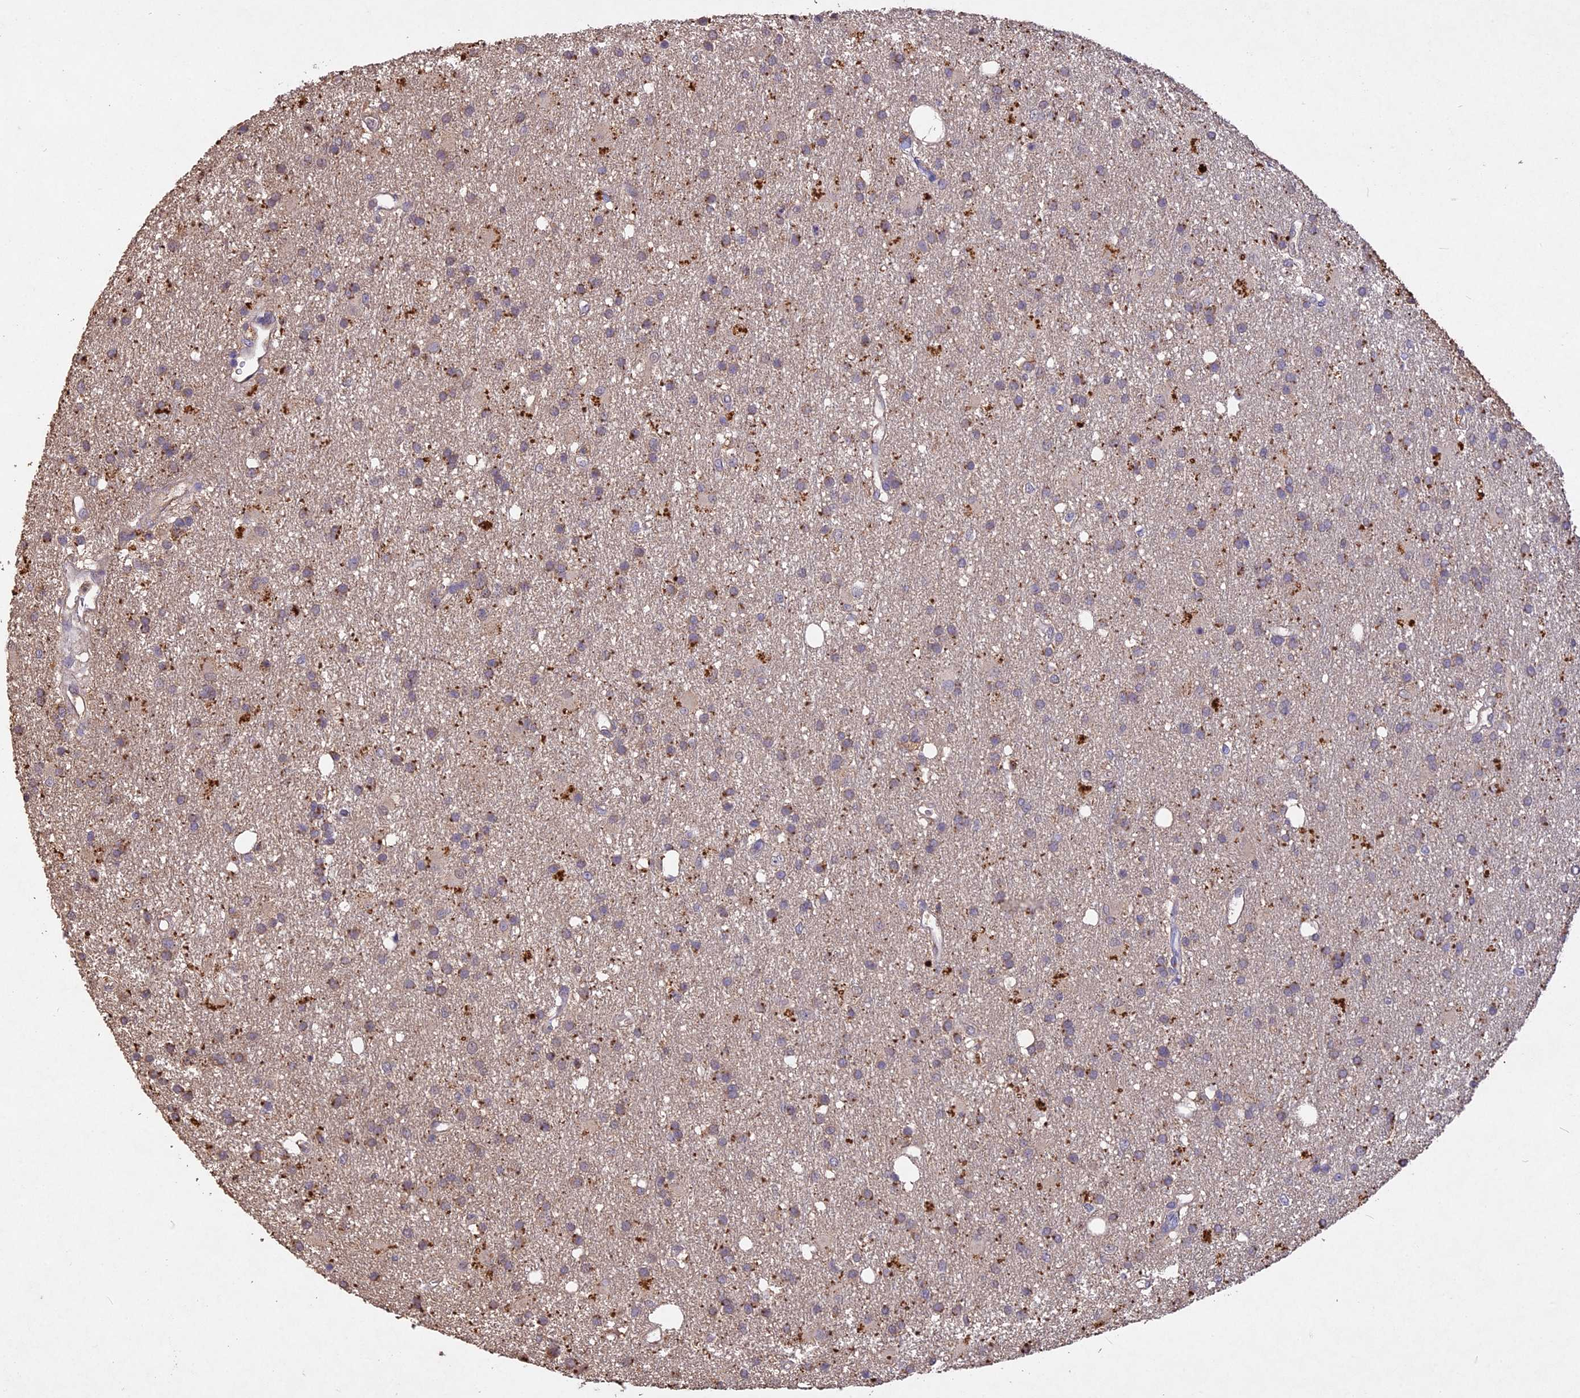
{"staining": {"intensity": "moderate", "quantity": "<25%", "location": "cytoplasmic/membranous"}, "tissue": "glioma", "cell_type": "Tumor cells", "image_type": "cancer", "snomed": [{"axis": "morphology", "description": "Glioma, malignant, High grade"}, {"axis": "topography", "description": "Brain"}], "caption": "Brown immunohistochemical staining in human high-grade glioma (malignant) displays moderate cytoplasmic/membranous positivity in approximately <25% of tumor cells.", "gene": "SLC26A4", "patient": {"sex": "male", "age": 77}}